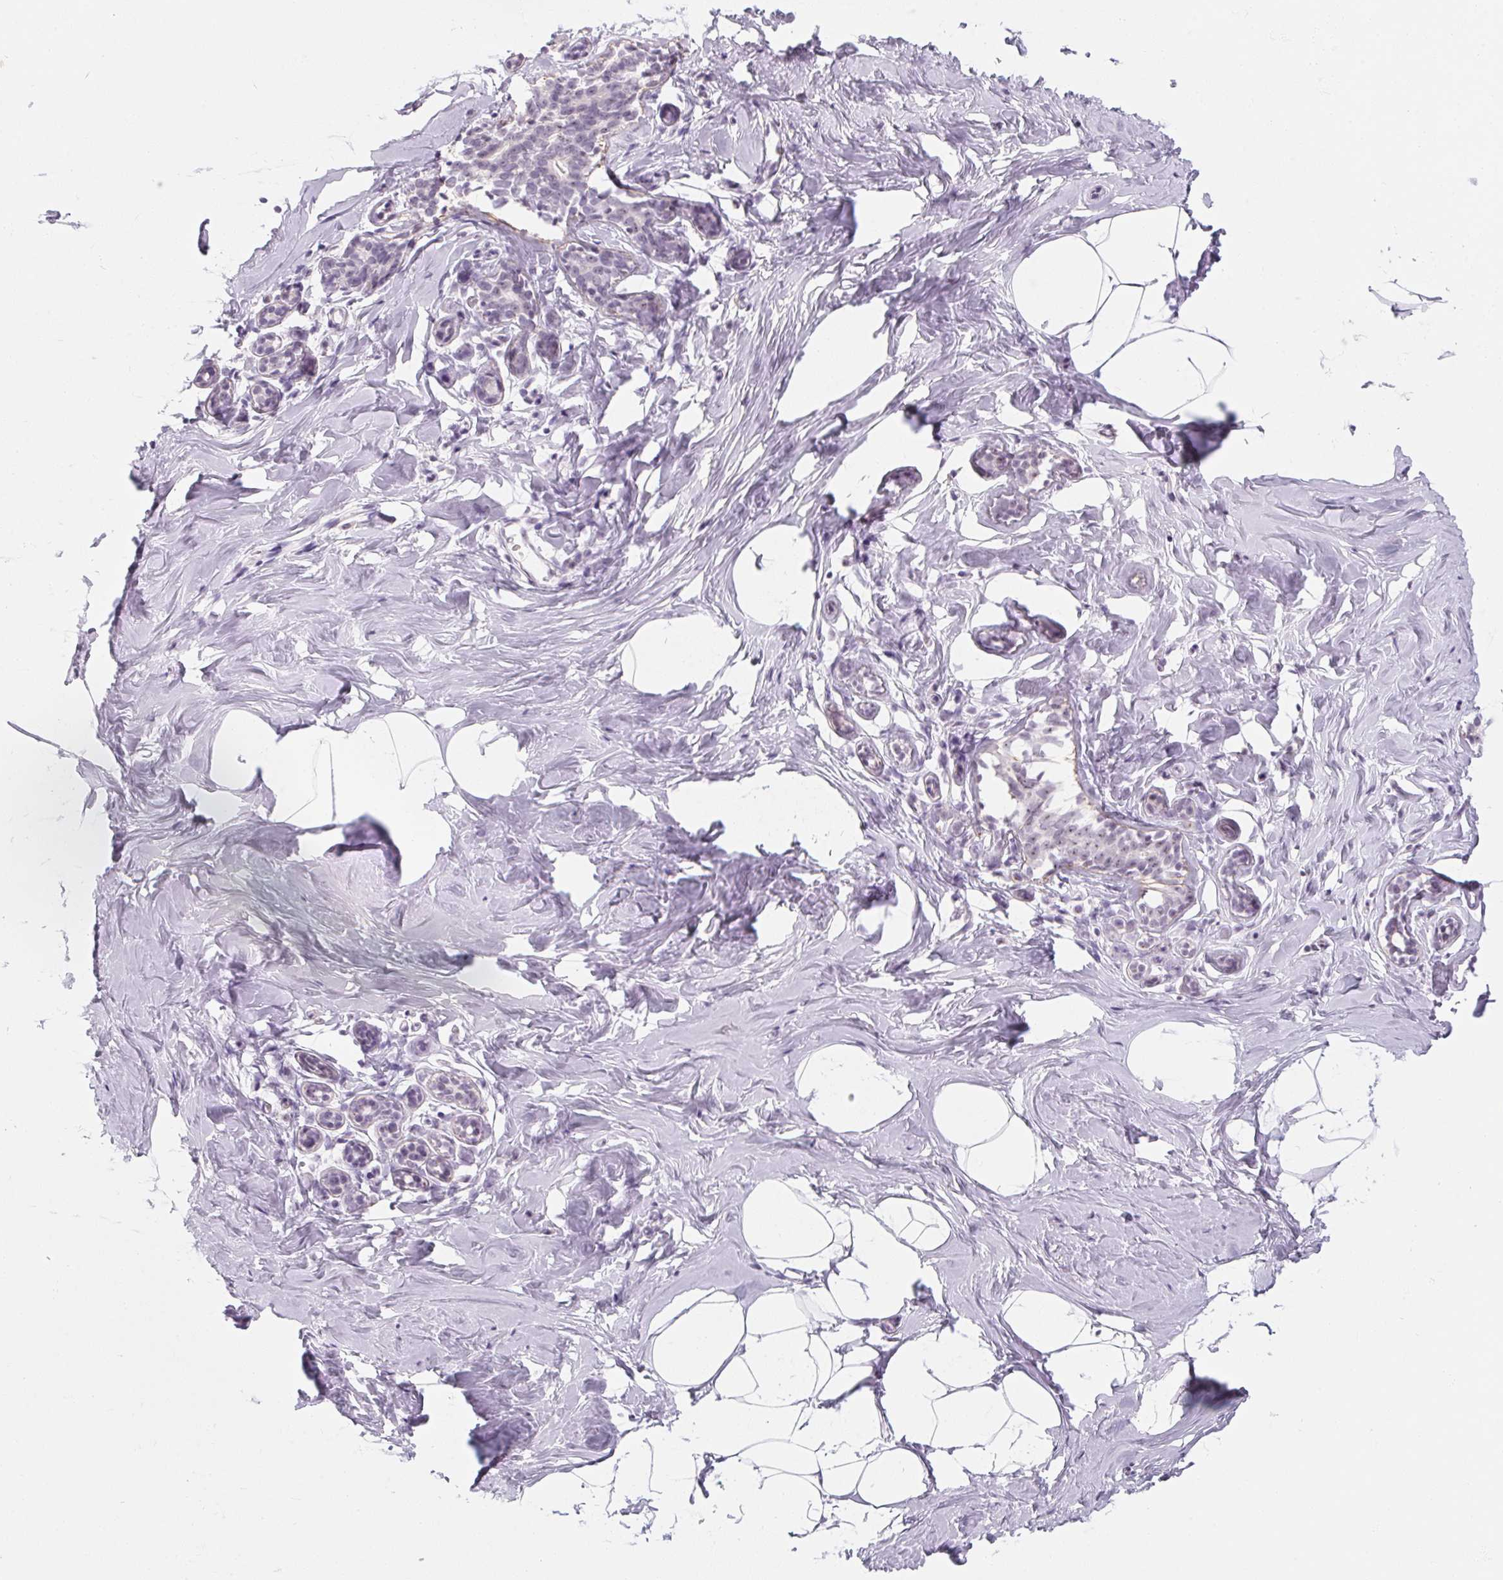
{"staining": {"intensity": "negative", "quantity": "none", "location": "none"}, "tissue": "breast", "cell_type": "Adipocytes", "image_type": "normal", "snomed": [{"axis": "morphology", "description": "Normal tissue, NOS"}, {"axis": "topography", "description": "Breast"}], "caption": "Immunohistochemistry (IHC) micrograph of benign breast: human breast stained with DAB (3,3'-diaminobenzidine) demonstrates no significant protein expression in adipocytes. Nuclei are stained in blue.", "gene": "ZIC4", "patient": {"sex": "female", "age": 32}}